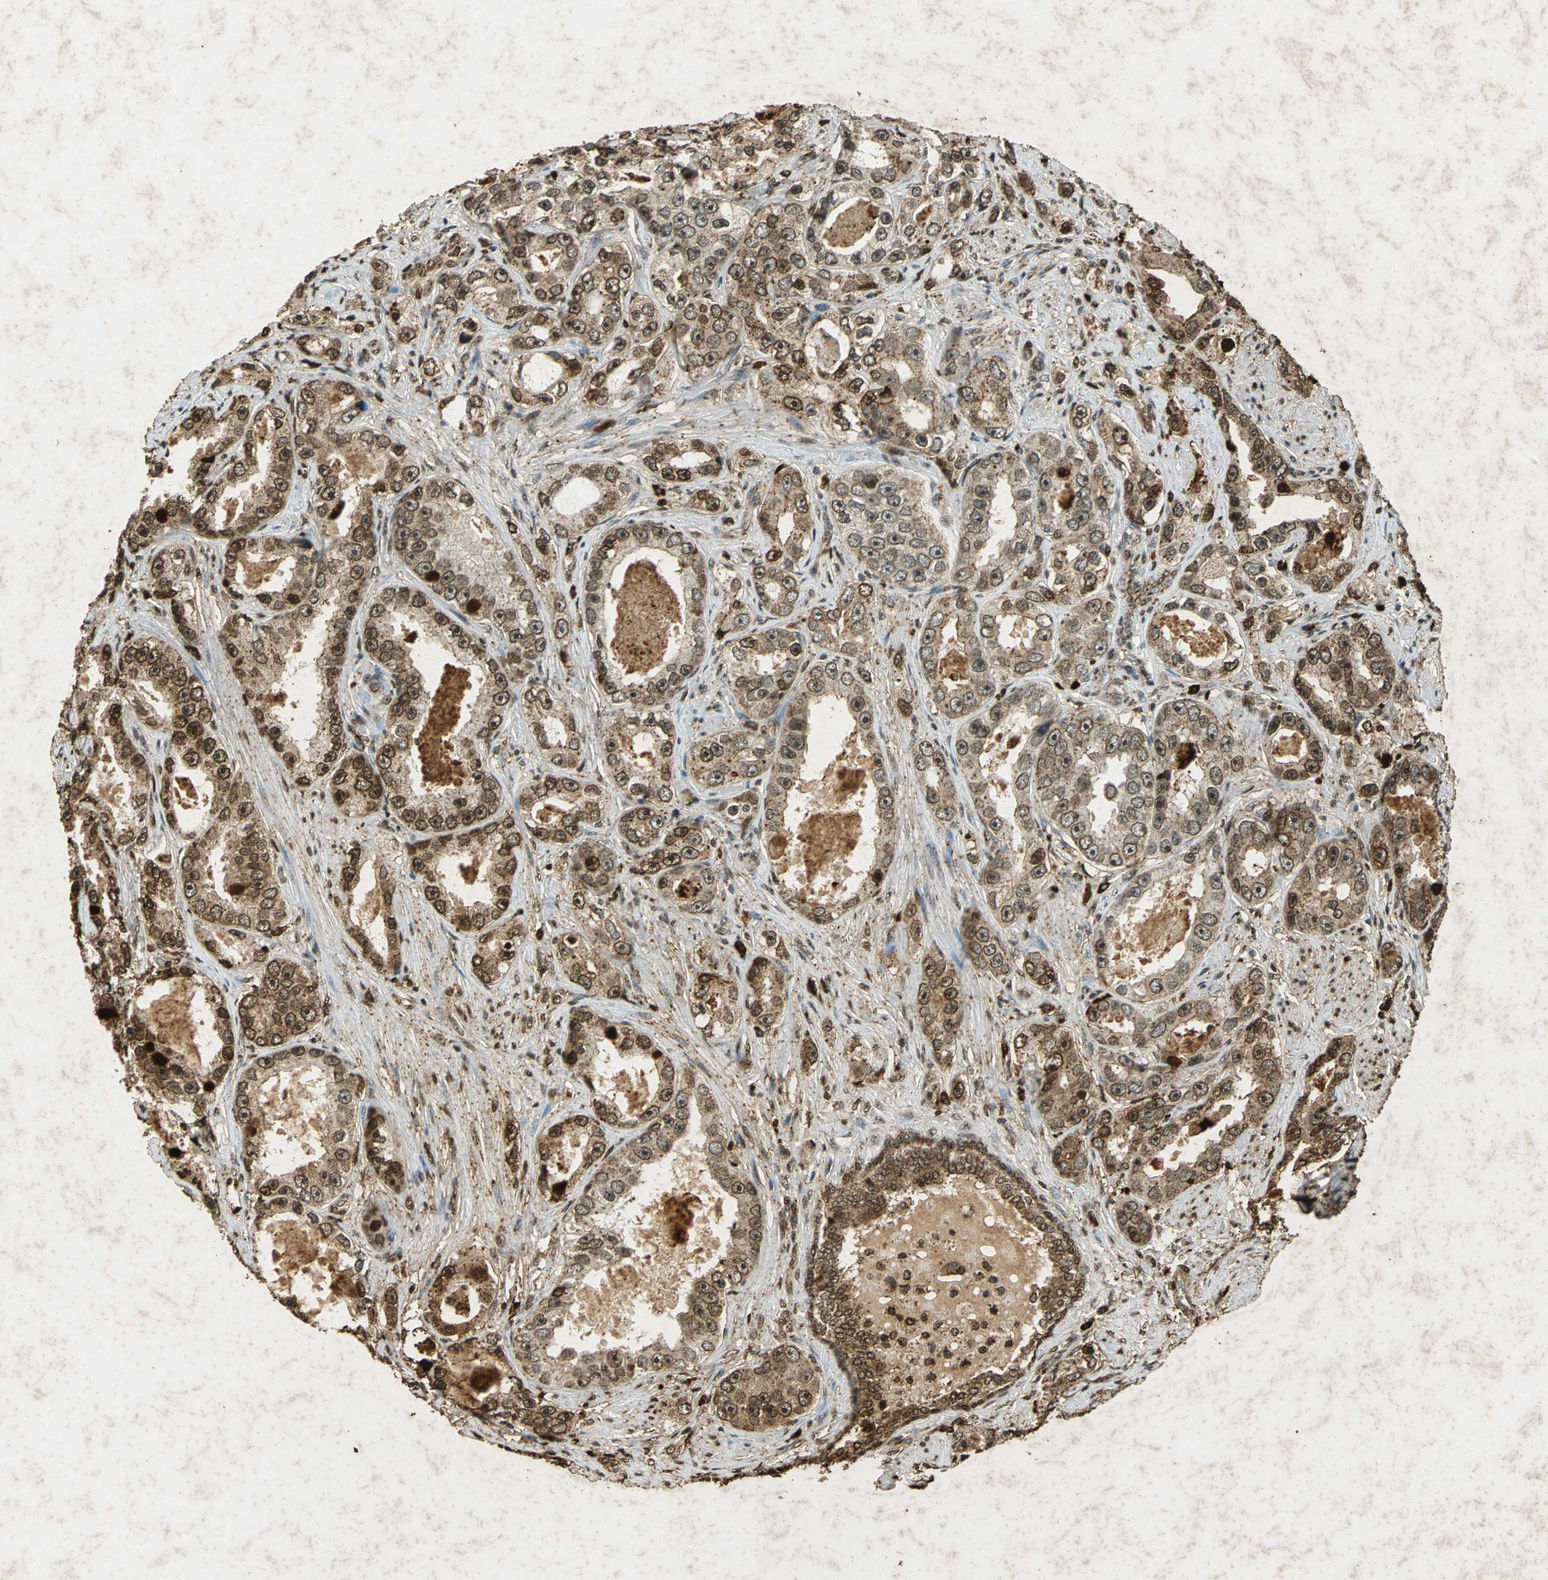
{"staining": {"intensity": "strong", "quantity": ">75%", "location": "cytoplasmic/membranous,nuclear"}, "tissue": "prostate cancer", "cell_type": "Tumor cells", "image_type": "cancer", "snomed": [{"axis": "morphology", "description": "Adenocarcinoma, High grade"}, {"axis": "topography", "description": "Prostate"}], "caption": "IHC of prostate cancer reveals high levels of strong cytoplasmic/membranous and nuclear positivity in about >75% of tumor cells. (DAB (3,3'-diaminobenzidine) = brown stain, brightfield microscopy at high magnification).", "gene": "ANXA4", "patient": {"sex": "male", "age": 63}}